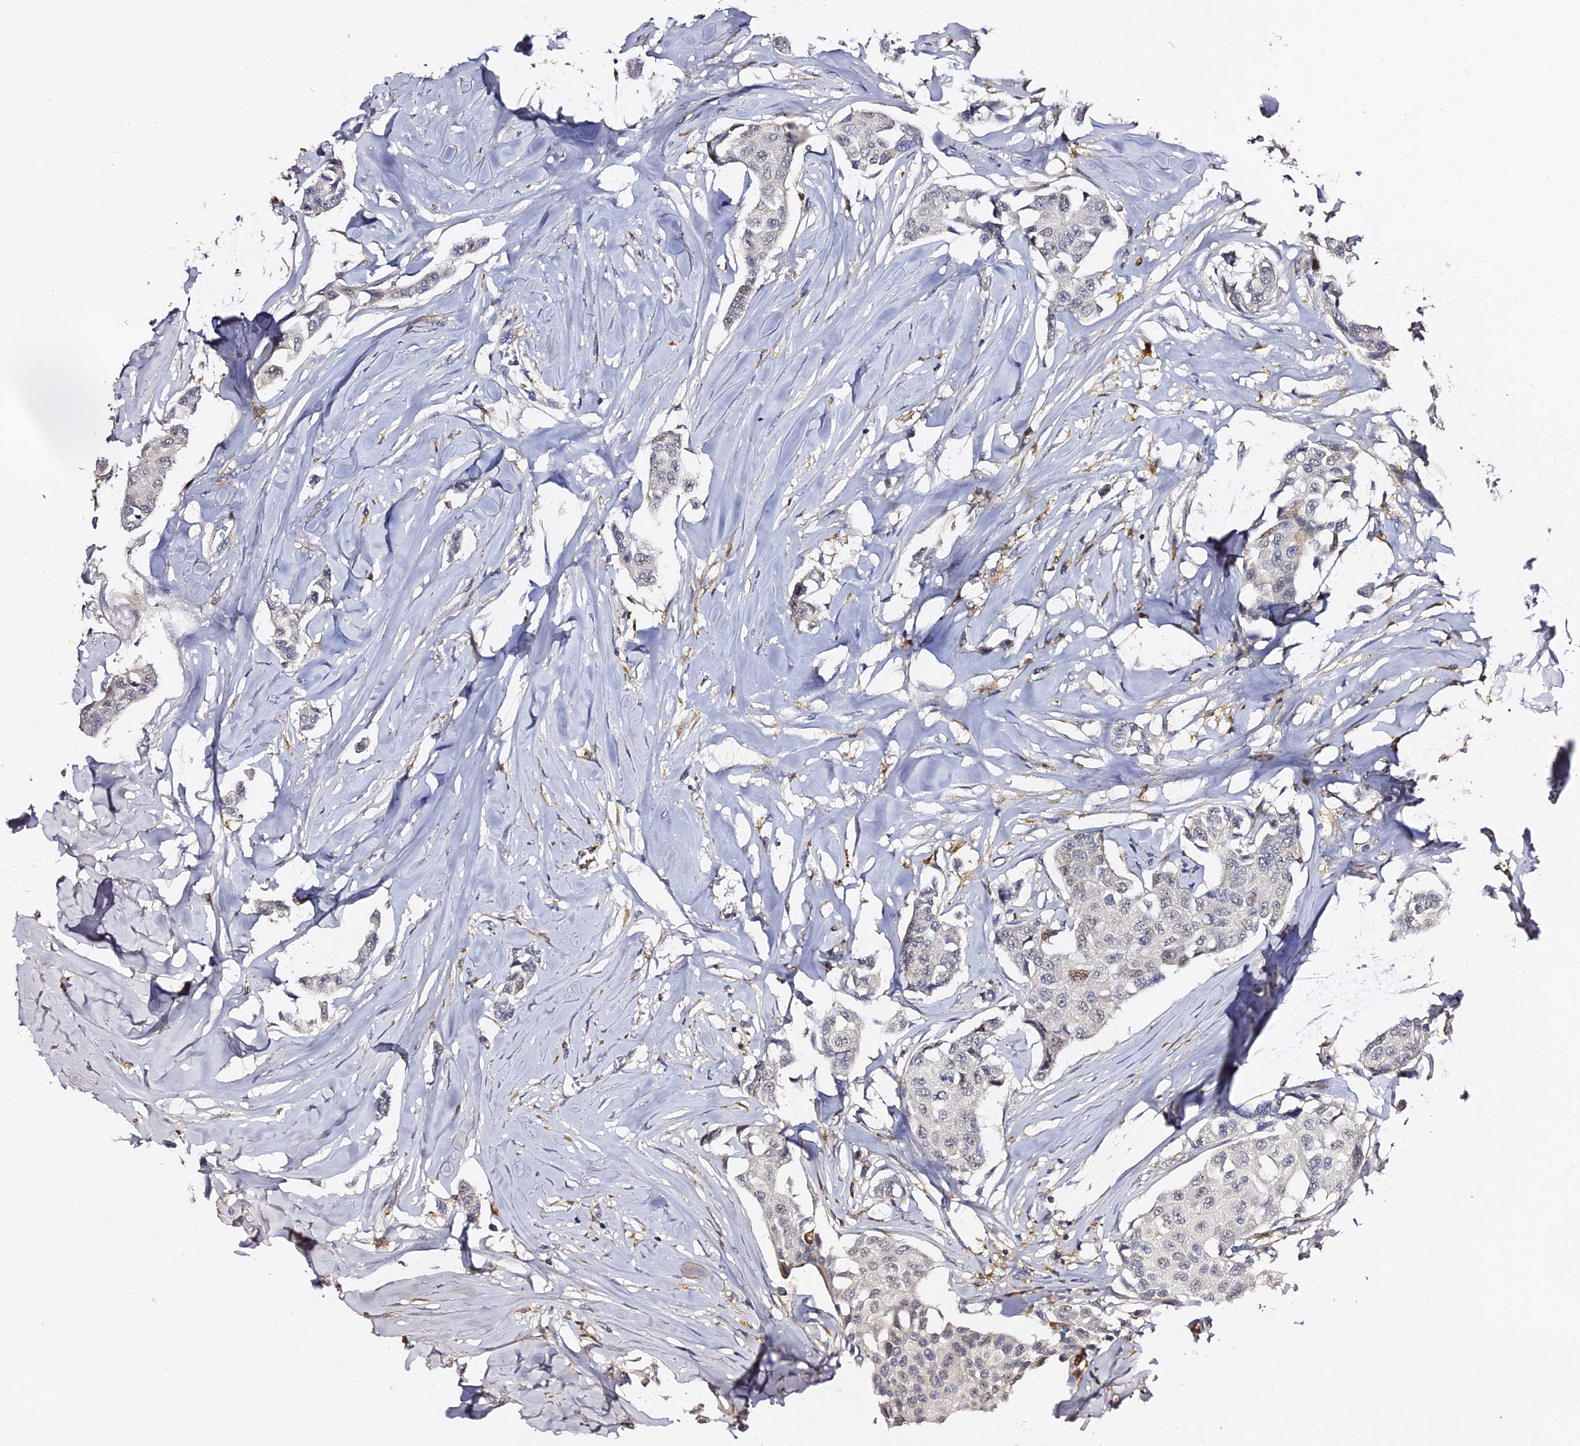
{"staining": {"intensity": "weak", "quantity": "<25%", "location": "nuclear"}, "tissue": "breast cancer", "cell_type": "Tumor cells", "image_type": "cancer", "snomed": [{"axis": "morphology", "description": "Duct carcinoma"}, {"axis": "topography", "description": "Breast"}], "caption": "The micrograph shows no significant positivity in tumor cells of infiltrating ductal carcinoma (breast). (DAB (3,3'-diaminobenzidine) immunohistochemistry with hematoxylin counter stain).", "gene": "IL4I1", "patient": {"sex": "female", "age": 80}}